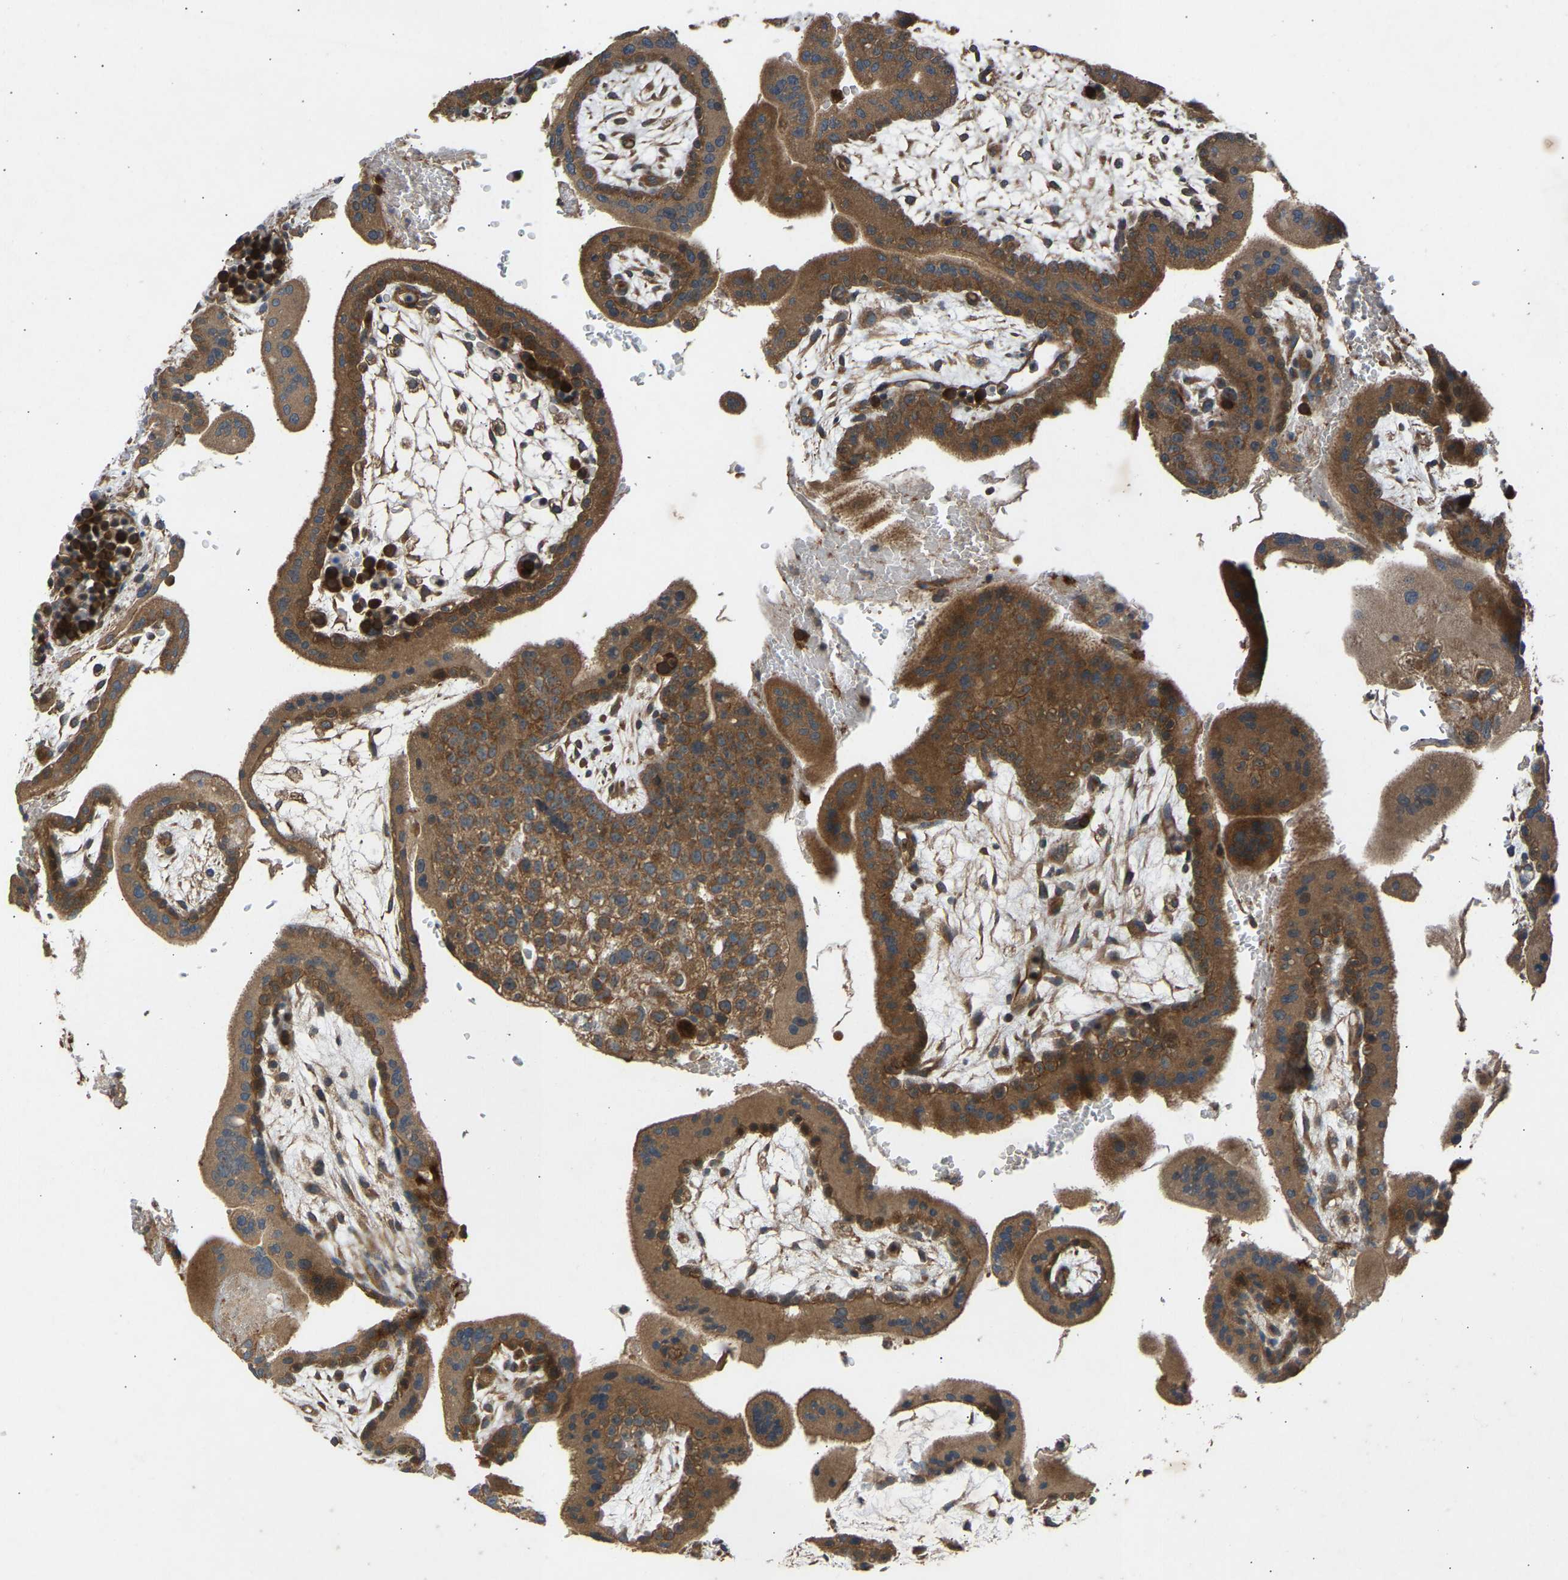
{"staining": {"intensity": "moderate", "quantity": ">75%", "location": "cytoplasmic/membranous"}, "tissue": "placenta", "cell_type": "Decidual cells", "image_type": "normal", "snomed": [{"axis": "morphology", "description": "Normal tissue, NOS"}, {"axis": "topography", "description": "Placenta"}], "caption": "Placenta stained with DAB immunohistochemistry reveals medium levels of moderate cytoplasmic/membranous expression in about >75% of decidual cells. (IHC, brightfield microscopy, high magnification).", "gene": "GAS2L1", "patient": {"sex": "female", "age": 35}}